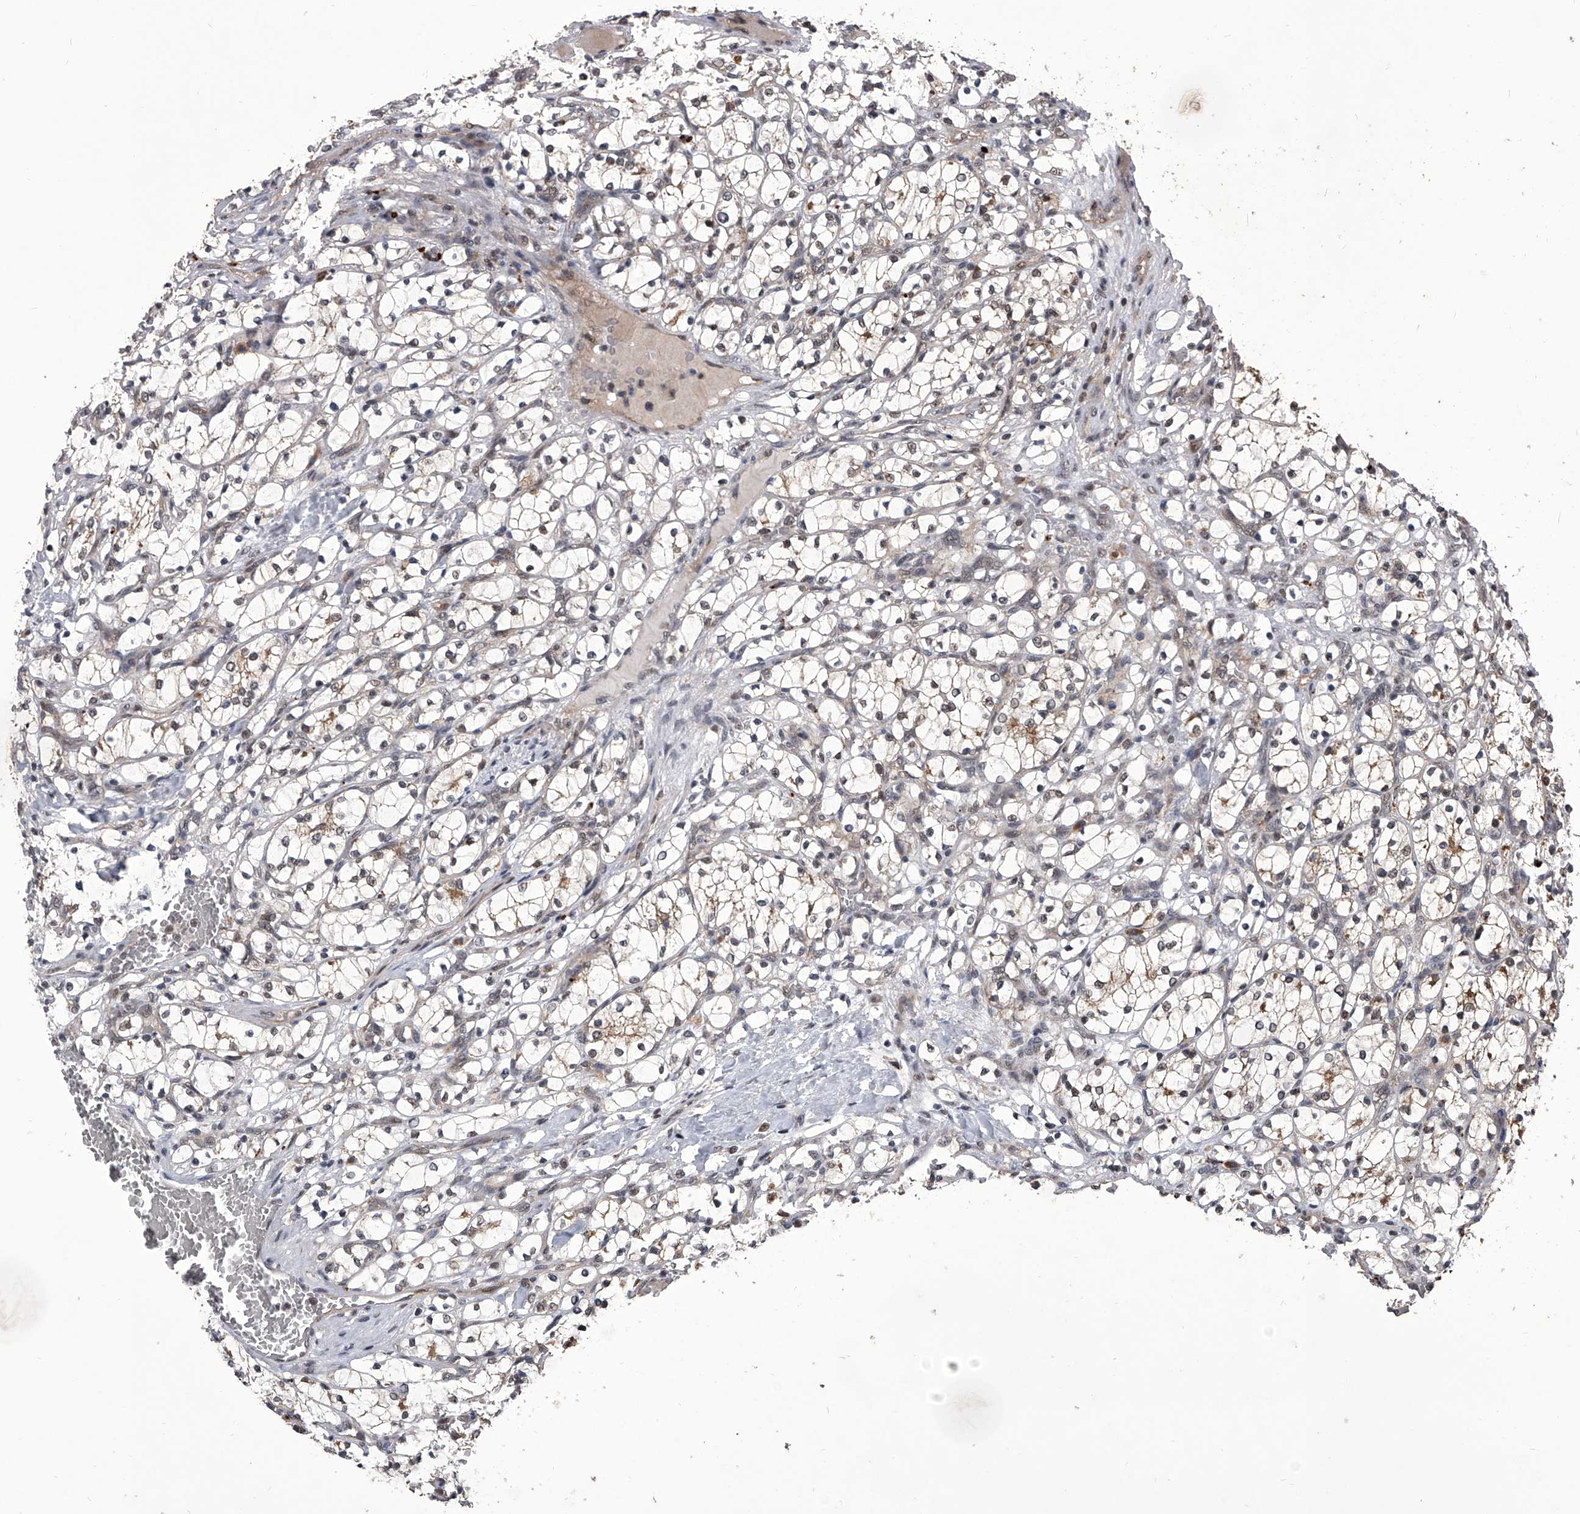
{"staining": {"intensity": "weak", "quantity": "<25%", "location": "cytoplasmic/membranous"}, "tissue": "renal cancer", "cell_type": "Tumor cells", "image_type": "cancer", "snomed": [{"axis": "morphology", "description": "Adenocarcinoma, NOS"}, {"axis": "topography", "description": "Kidney"}], "caption": "Immunohistochemistry (IHC) micrograph of human renal adenocarcinoma stained for a protein (brown), which shows no positivity in tumor cells.", "gene": "CMTR1", "patient": {"sex": "female", "age": 69}}